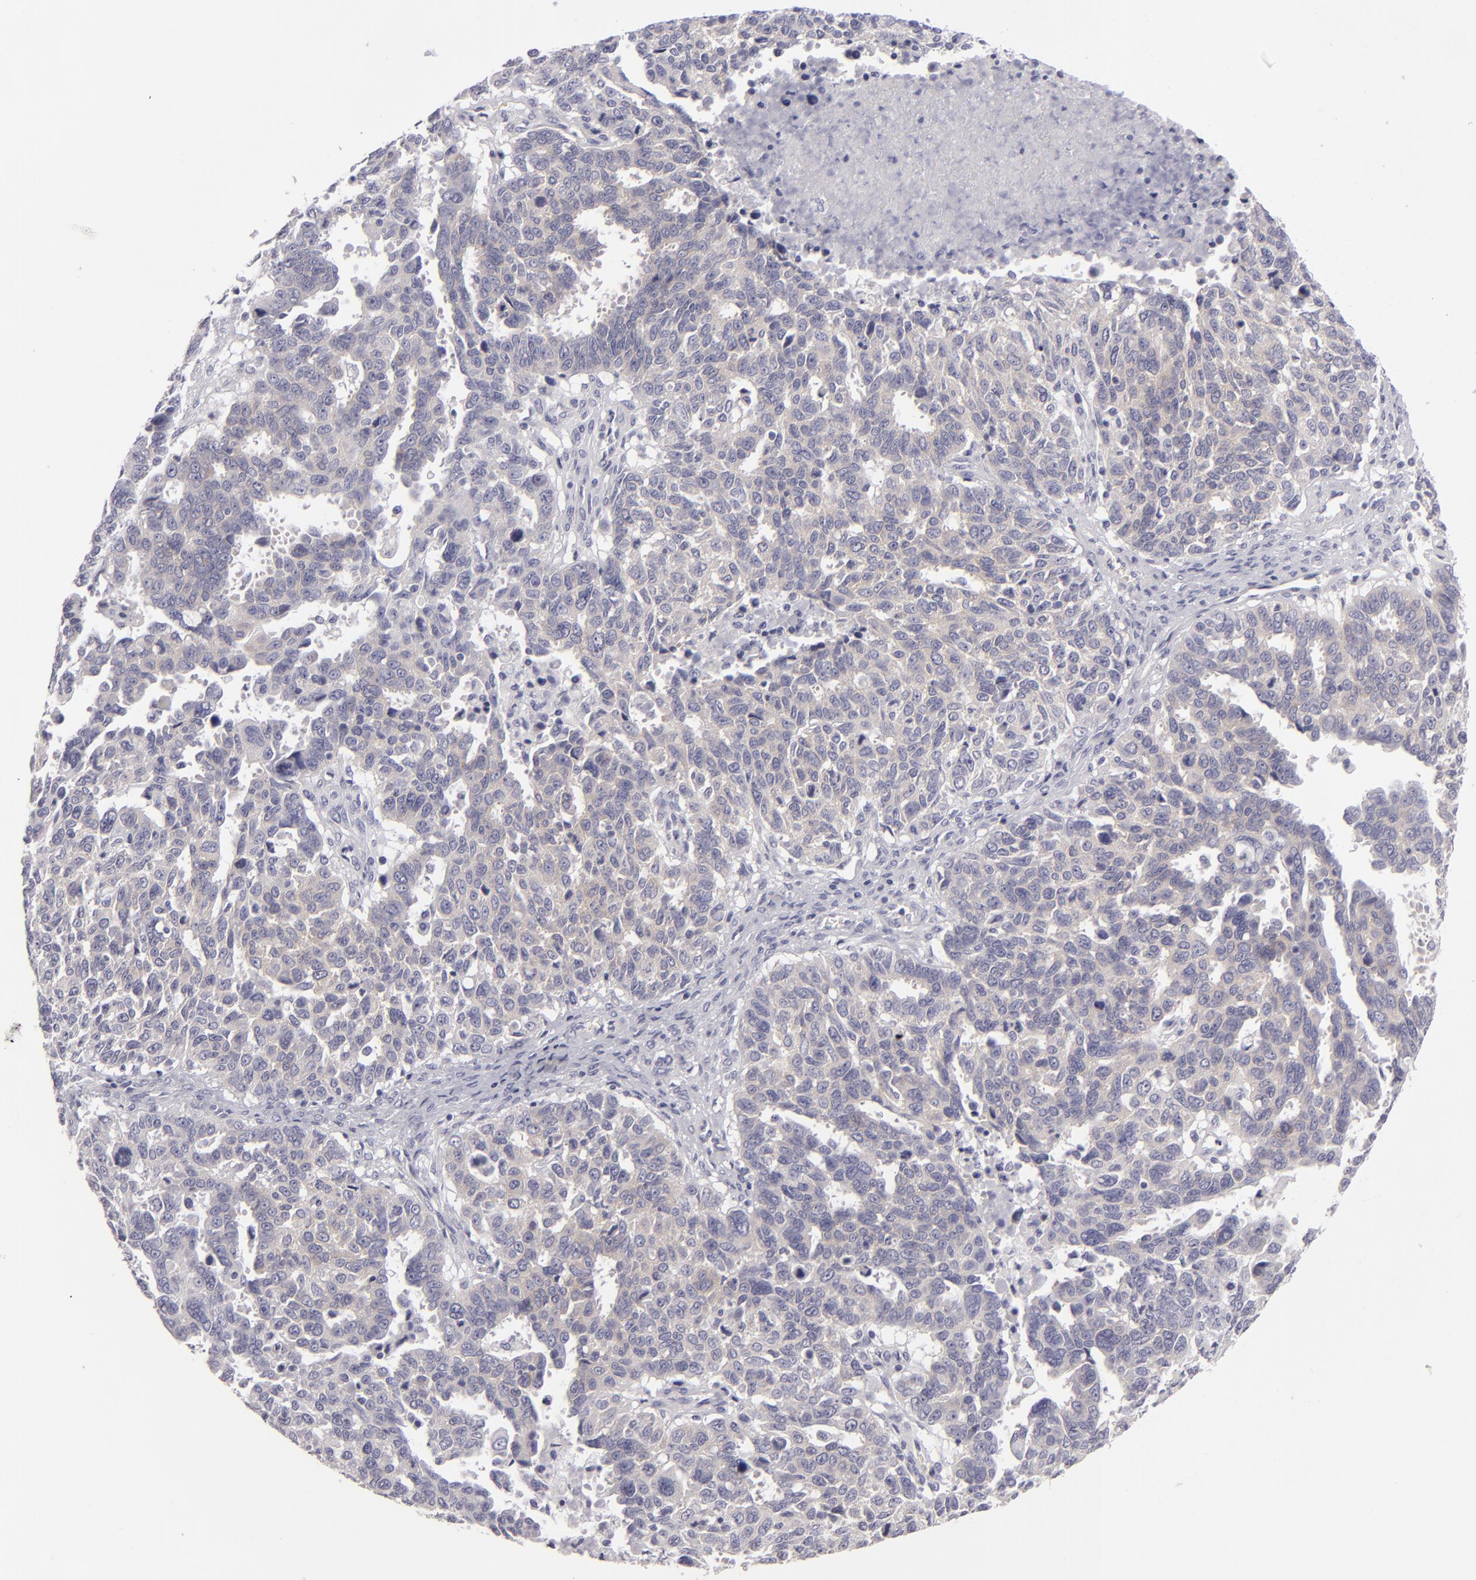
{"staining": {"intensity": "negative", "quantity": "none", "location": "none"}, "tissue": "ovarian cancer", "cell_type": "Tumor cells", "image_type": "cancer", "snomed": [{"axis": "morphology", "description": "Carcinoma, endometroid"}, {"axis": "morphology", "description": "Cystadenocarcinoma, serous, NOS"}, {"axis": "topography", "description": "Ovary"}], "caption": "IHC of endometroid carcinoma (ovarian) reveals no expression in tumor cells.", "gene": "DLG4", "patient": {"sex": "female", "age": 45}}